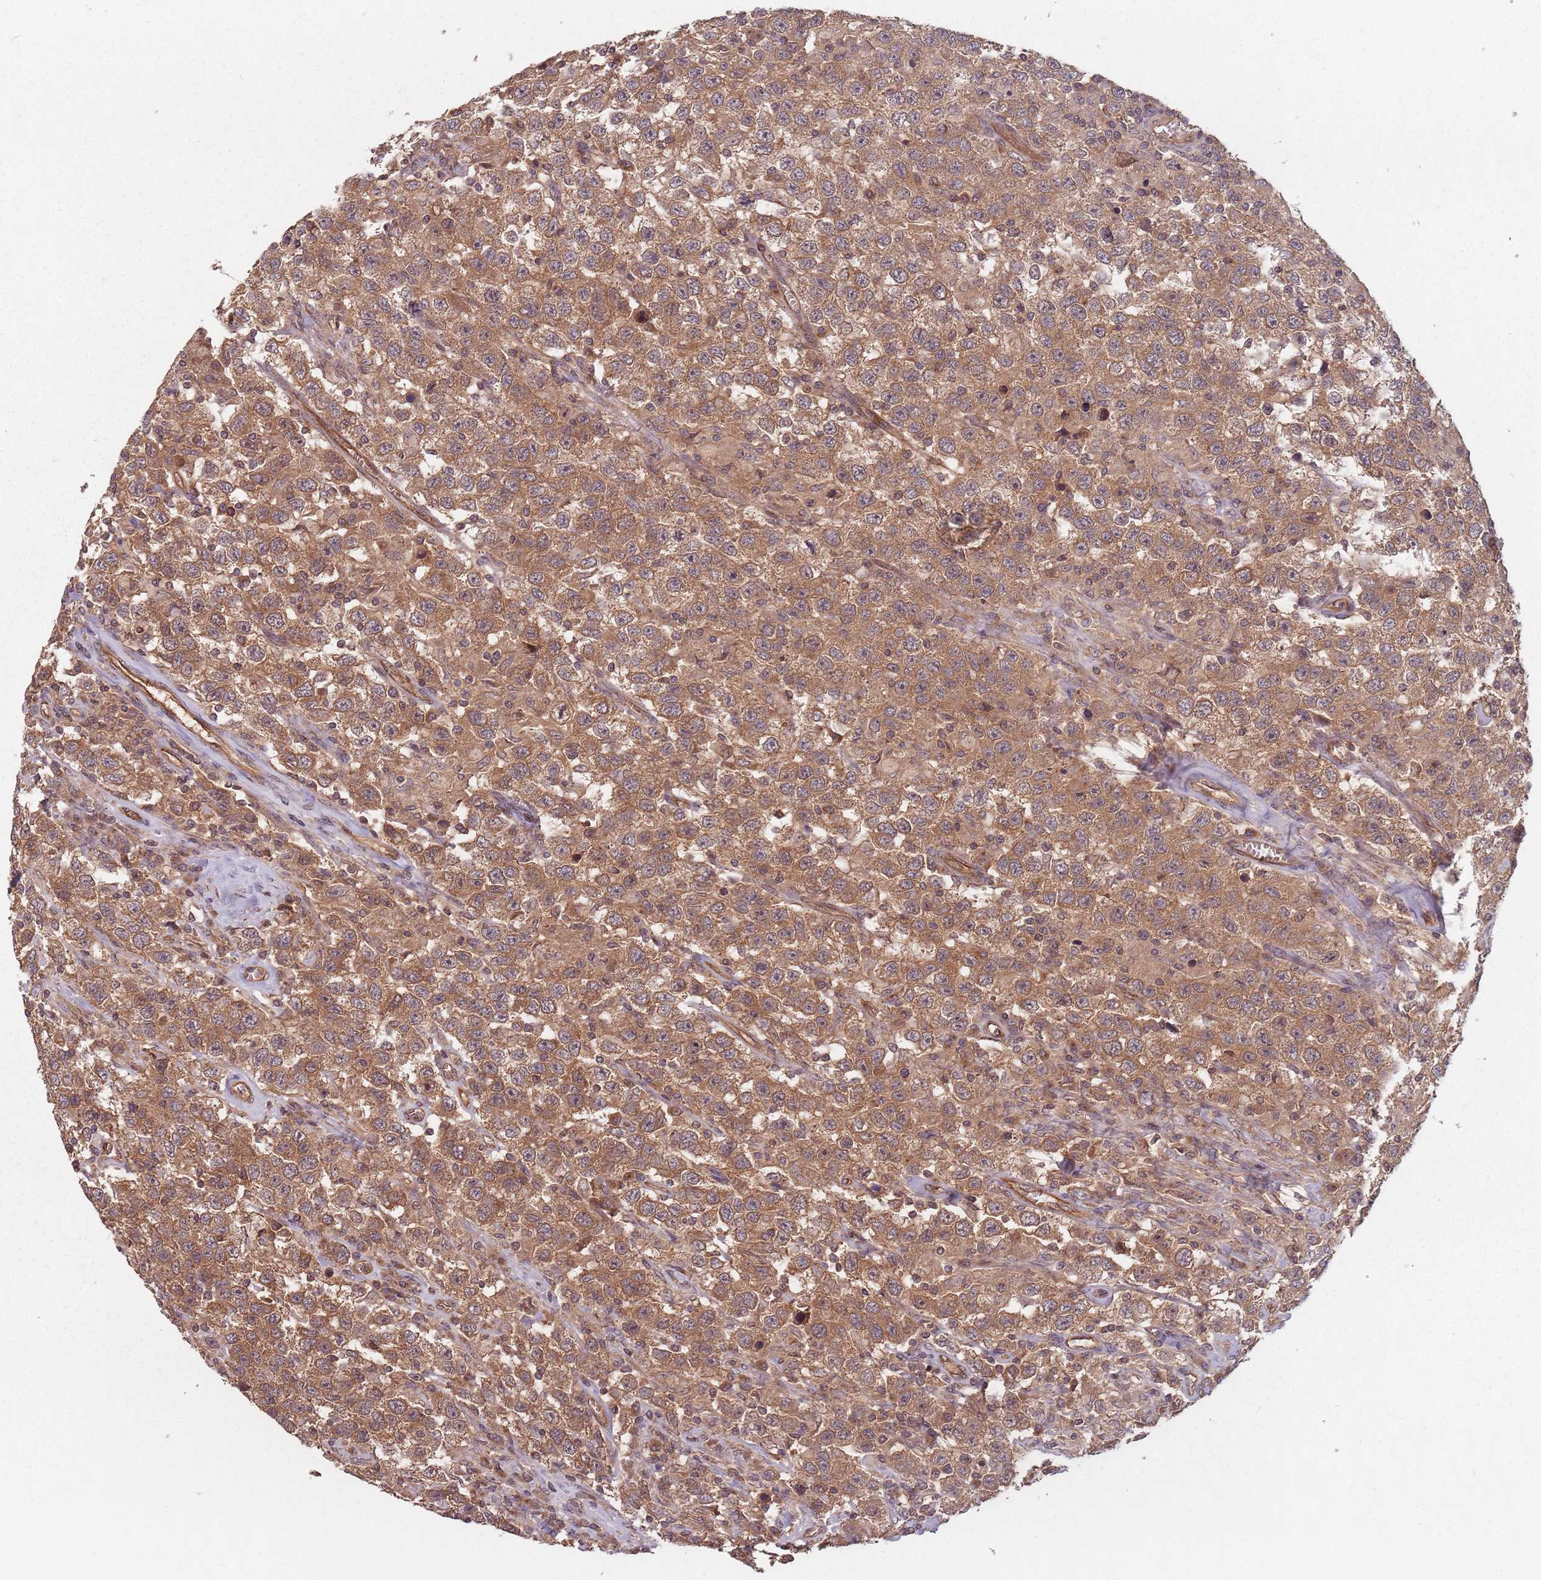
{"staining": {"intensity": "moderate", "quantity": ">75%", "location": "cytoplasmic/membranous"}, "tissue": "testis cancer", "cell_type": "Tumor cells", "image_type": "cancer", "snomed": [{"axis": "morphology", "description": "Seminoma, NOS"}, {"axis": "topography", "description": "Testis"}], "caption": "Human testis cancer stained with a brown dye displays moderate cytoplasmic/membranous positive staining in about >75% of tumor cells.", "gene": "C3orf14", "patient": {"sex": "male", "age": 41}}